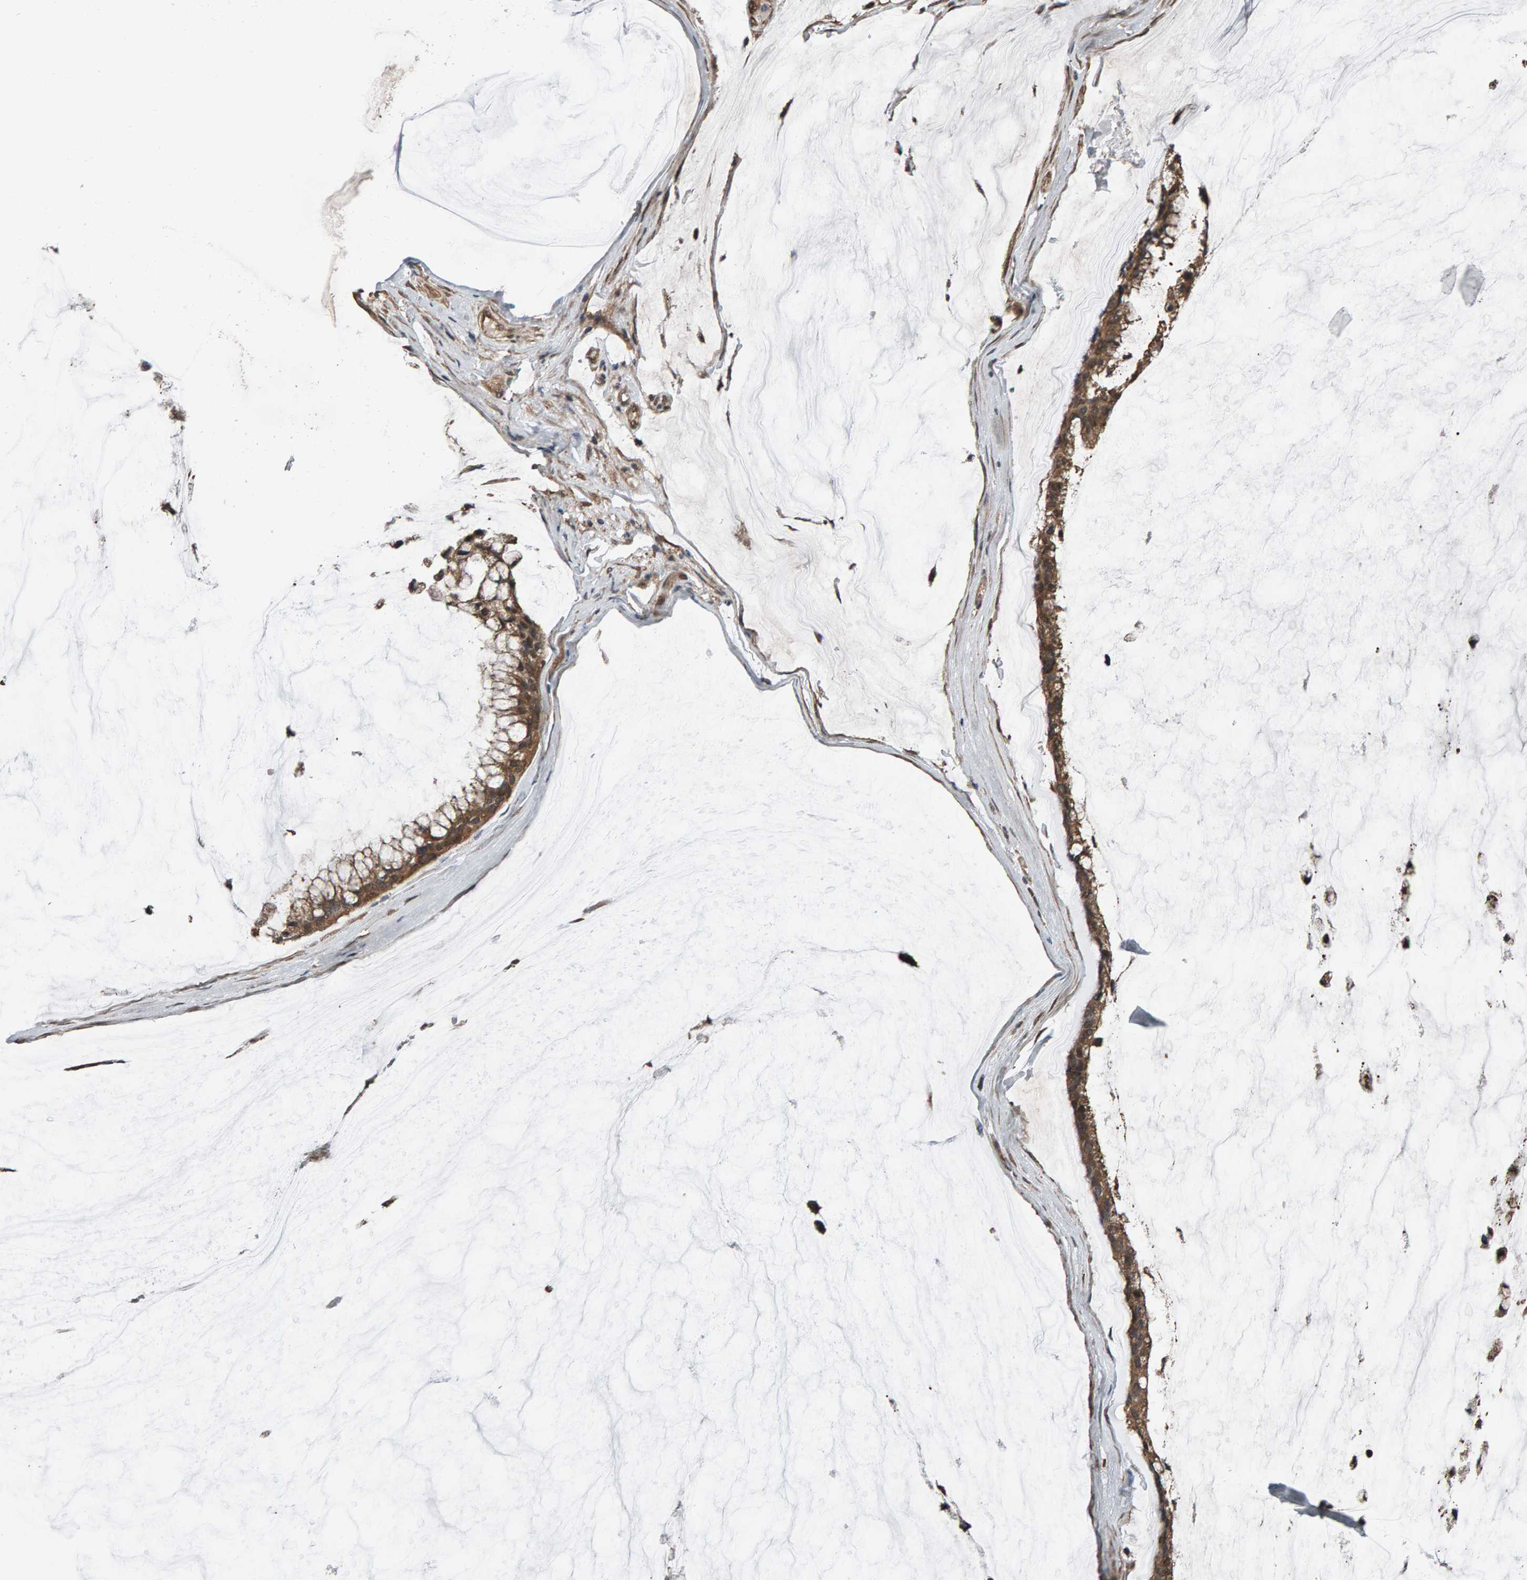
{"staining": {"intensity": "moderate", "quantity": ">75%", "location": "cytoplasmic/membranous"}, "tissue": "ovarian cancer", "cell_type": "Tumor cells", "image_type": "cancer", "snomed": [{"axis": "morphology", "description": "Cystadenocarcinoma, mucinous, NOS"}, {"axis": "topography", "description": "Ovary"}], "caption": "This is an image of immunohistochemistry (IHC) staining of mucinous cystadenocarcinoma (ovarian), which shows moderate staining in the cytoplasmic/membranous of tumor cells.", "gene": "COASY", "patient": {"sex": "female", "age": 39}}